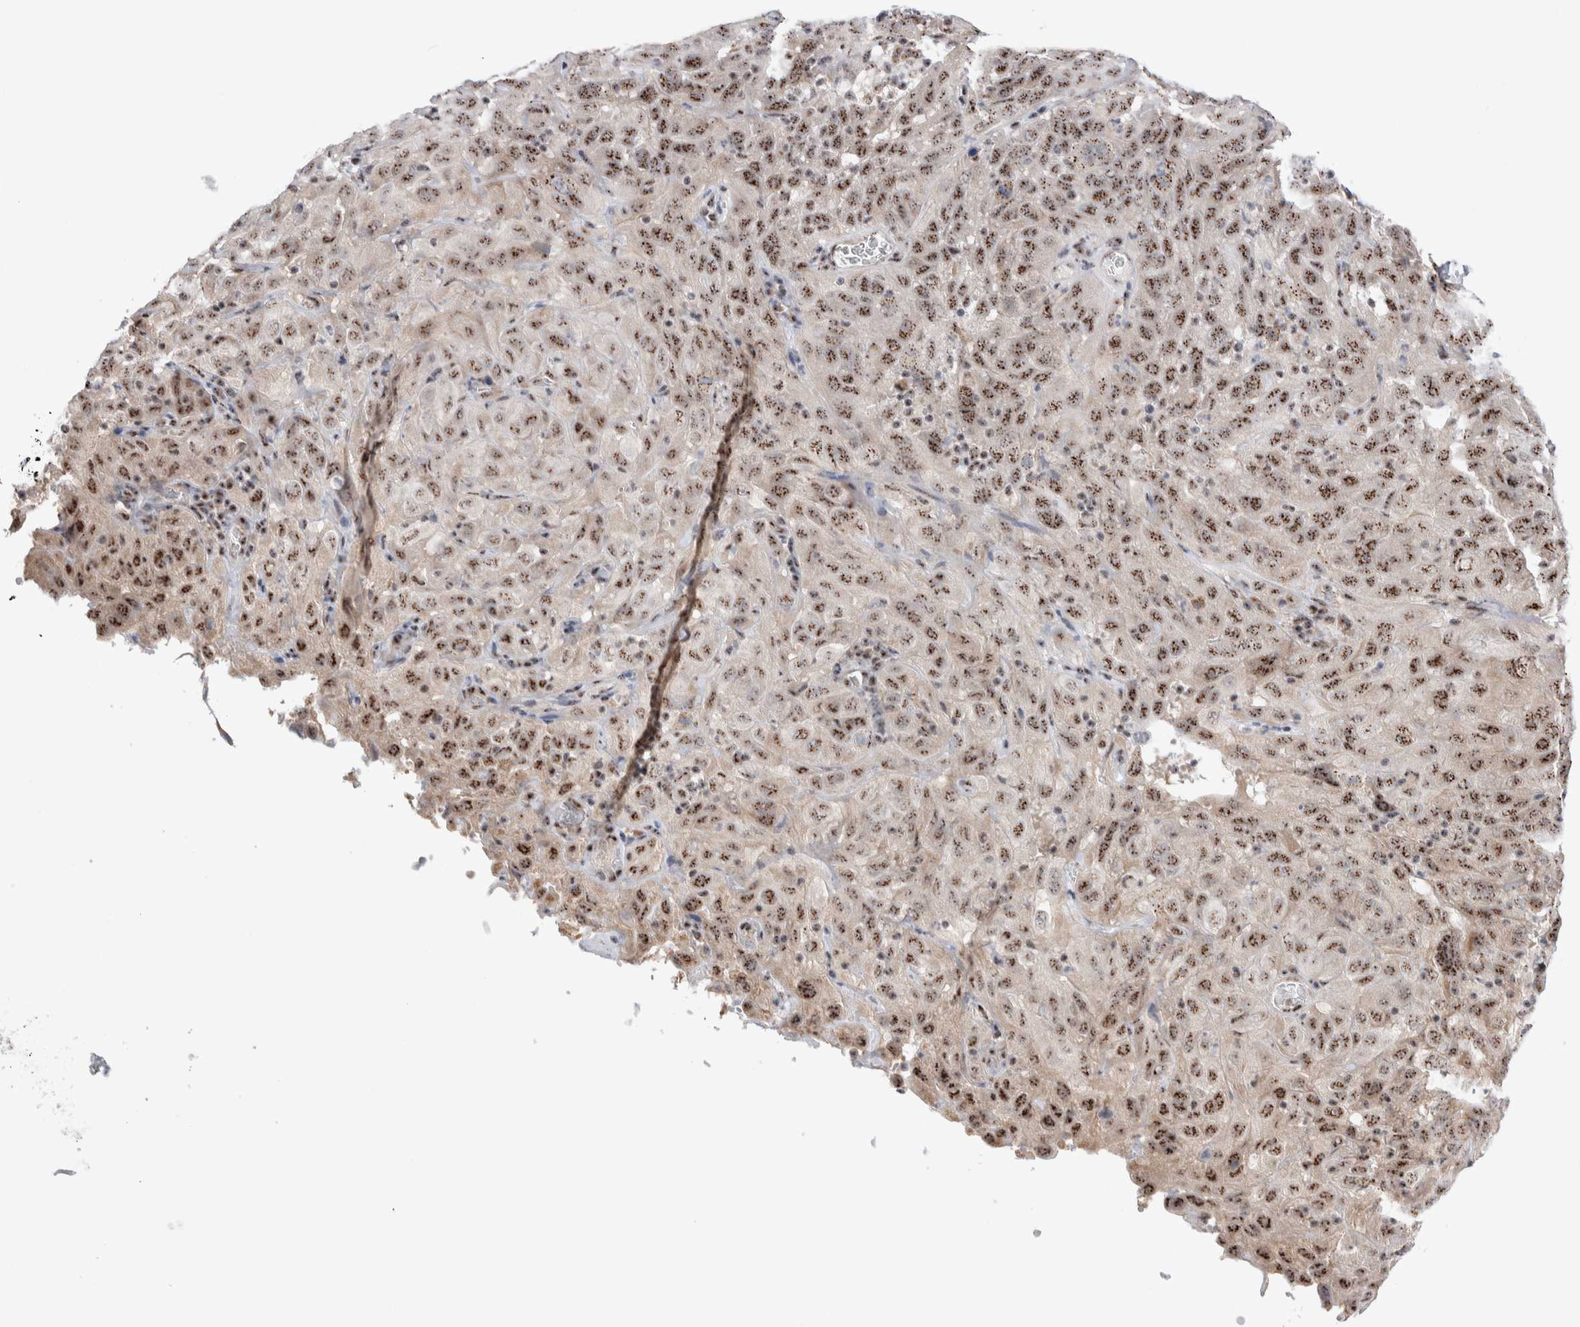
{"staining": {"intensity": "moderate", "quantity": ">75%", "location": "nuclear"}, "tissue": "cervical cancer", "cell_type": "Tumor cells", "image_type": "cancer", "snomed": [{"axis": "morphology", "description": "Squamous cell carcinoma, NOS"}, {"axis": "topography", "description": "Cervix"}], "caption": "Immunohistochemistry of human squamous cell carcinoma (cervical) displays medium levels of moderate nuclear staining in approximately >75% of tumor cells. Immunohistochemistry (ihc) stains the protein of interest in brown and the nuclei are stained blue.", "gene": "ZNF695", "patient": {"sex": "female", "age": 32}}